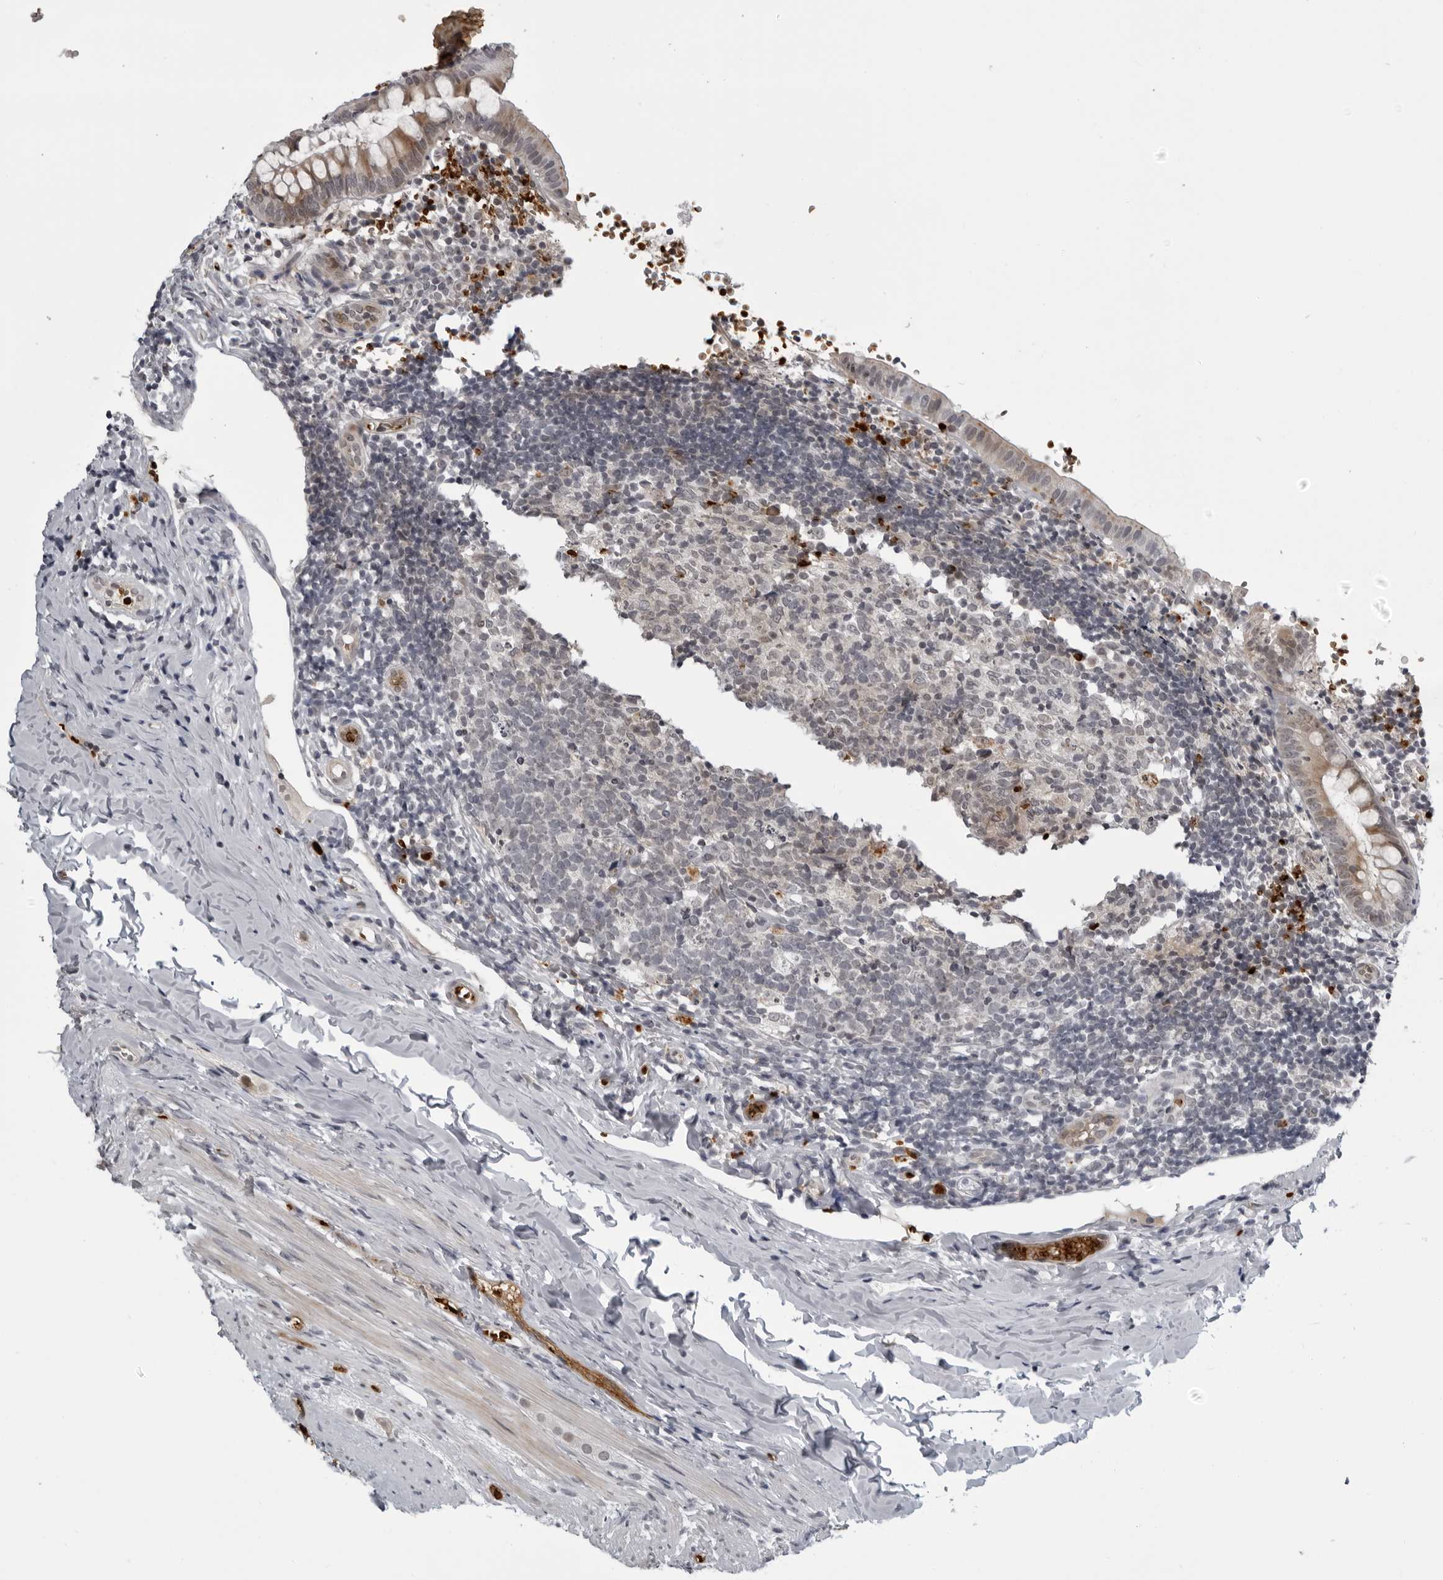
{"staining": {"intensity": "strong", "quantity": ">75%", "location": "cytoplasmic/membranous"}, "tissue": "appendix", "cell_type": "Glandular cells", "image_type": "normal", "snomed": [{"axis": "morphology", "description": "Normal tissue, NOS"}, {"axis": "topography", "description": "Appendix"}], "caption": "Appendix stained for a protein (brown) reveals strong cytoplasmic/membranous positive staining in about >75% of glandular cells.", "gene": "THOP1", "patient": {"sex": "male", "age": 8}}